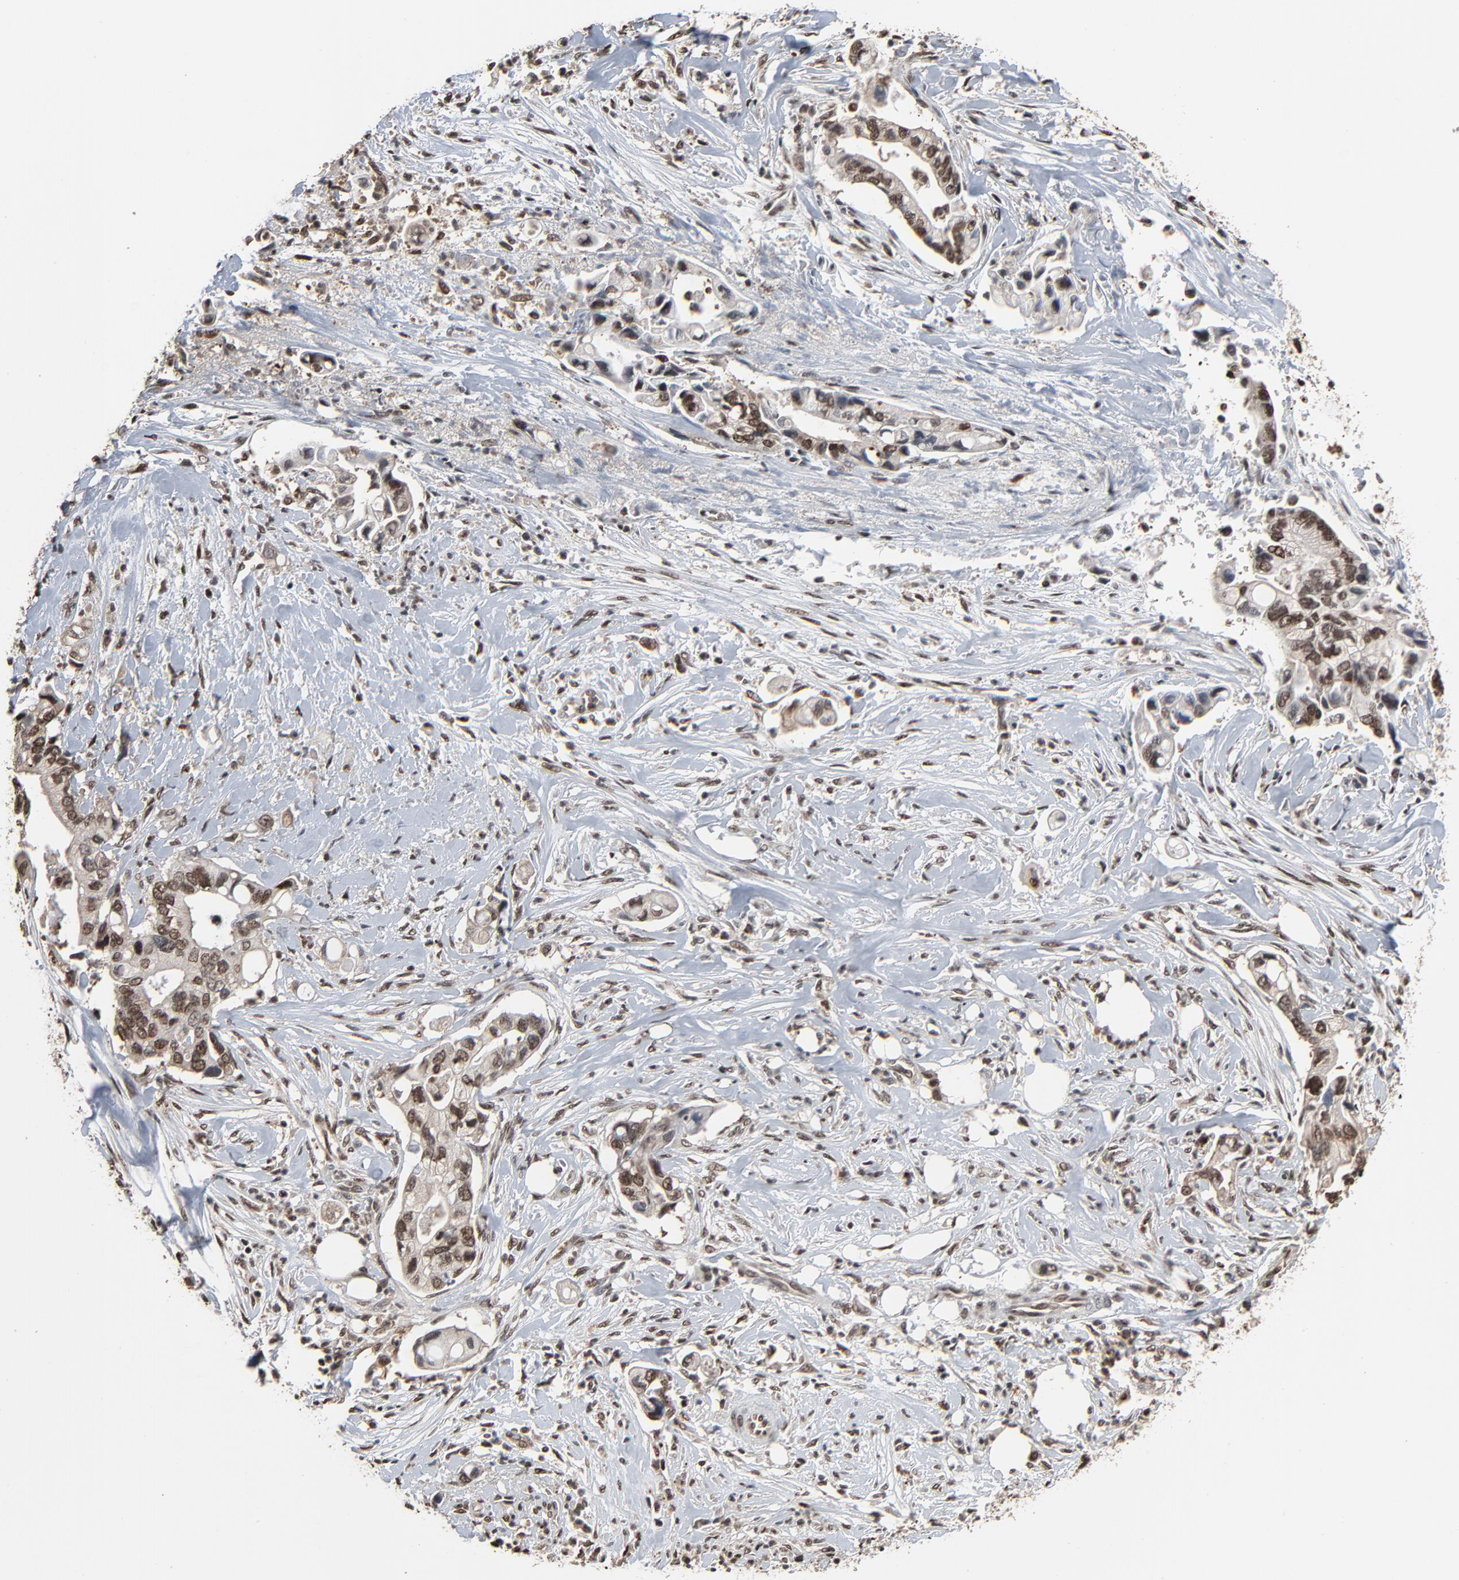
{"staining": {"intensity": "strong", "quantity": "25%-75%", "location": "cytoplasmic/membranous,nuclear"}, "tissue": "pancreatic cancer", "cell_type": "Tumor cells", "image_type": "cancer", "snomed": [{"axis": "morphology", "description": "Adenocarcinoma, NOS"}, {"axis": "topography", "description": "Pancreas"}], "caption": "This histopathology image displays immunohistochemistry (IHC) staining of human pancreatic cancer, with high strong cytoplasmic/membranous and nuclear expression in approximately 25%-75% of tumor cells.", "gene": "MEIS2", "patient": {"sex": "male", "age": 70}}